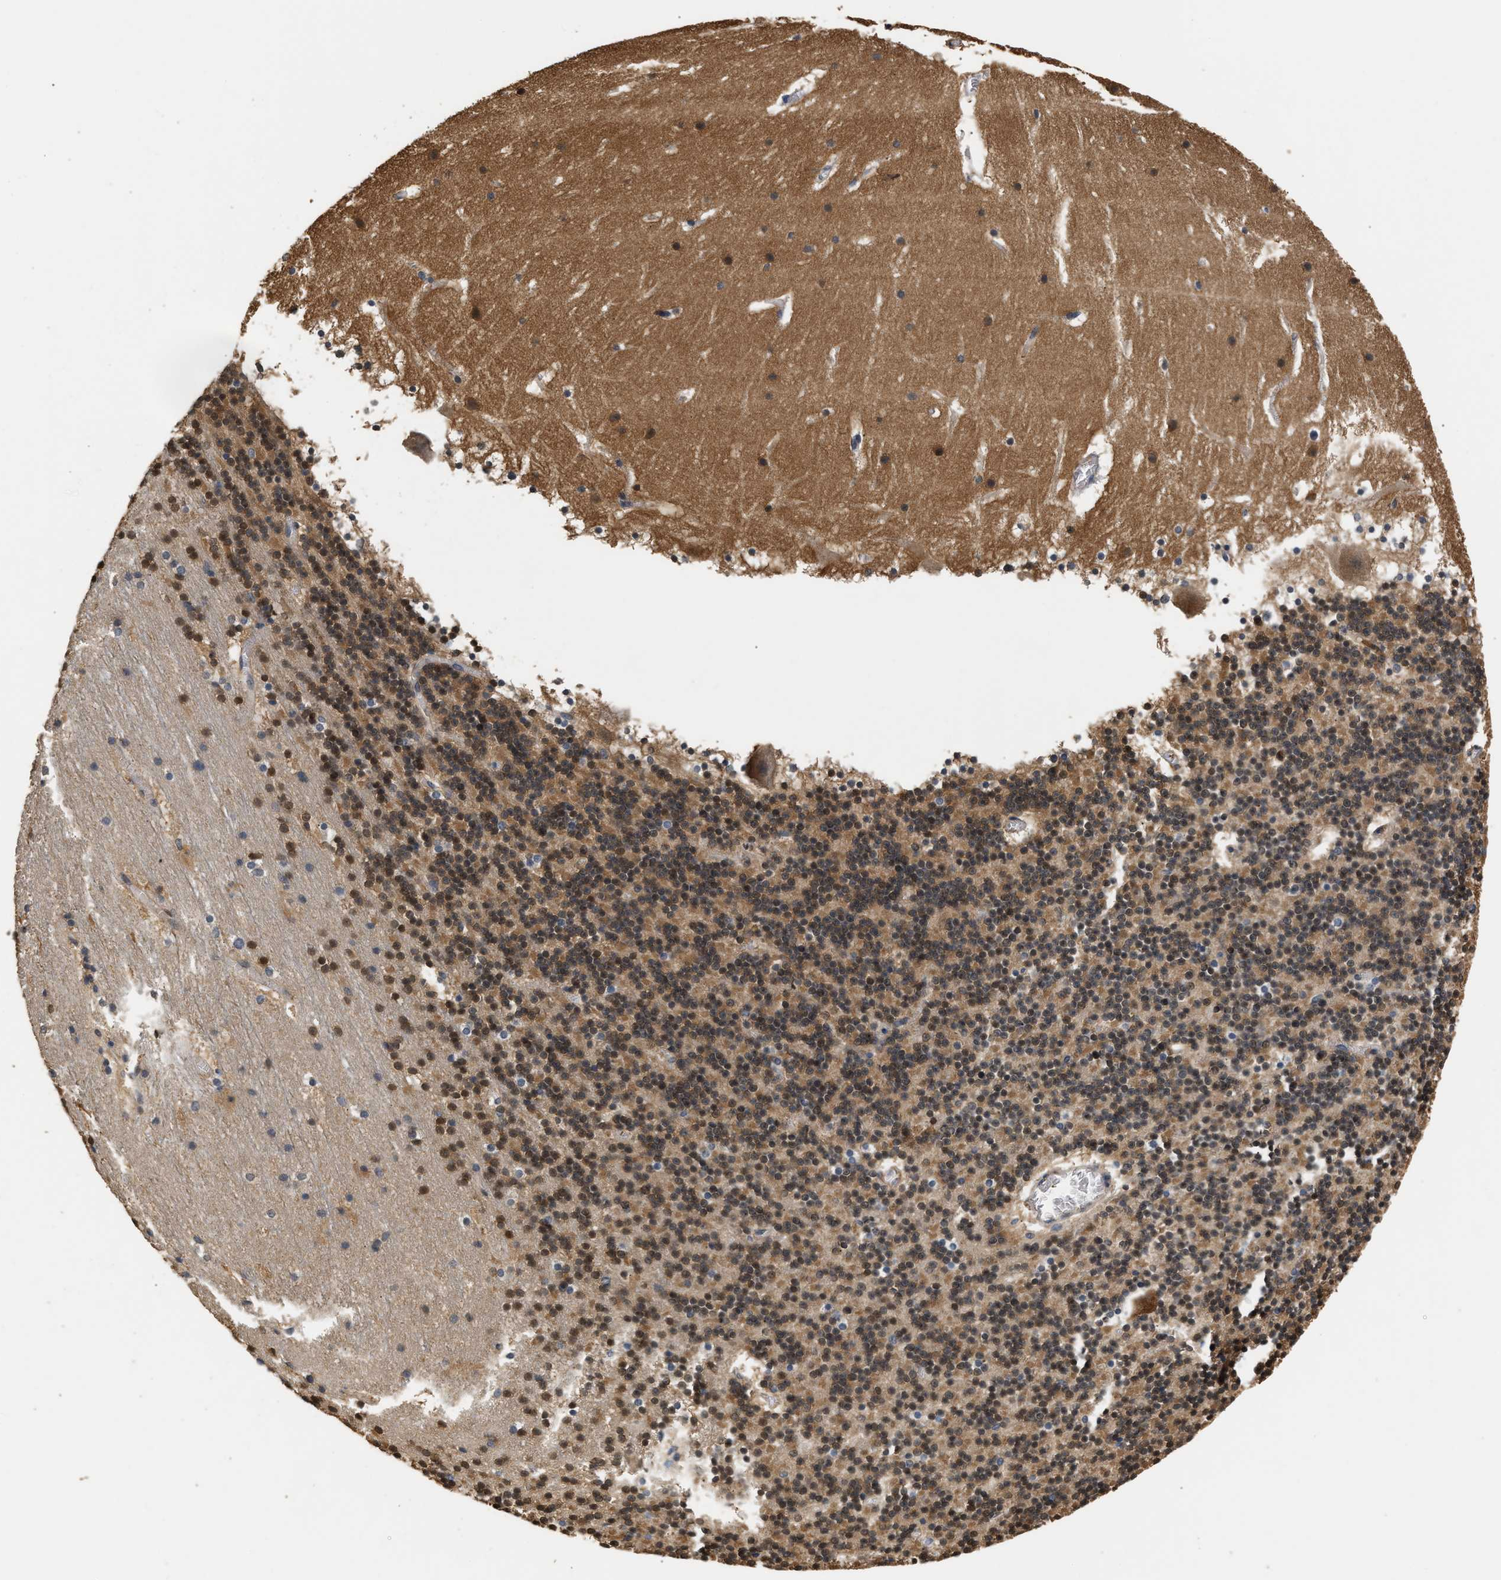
{"staining": {"intensity": "weak", "quantity": ">75%", "location": "cytoplasmic/membranous"}, "tissue": "cerebellum", "cell_type": "Cells in granular layer", "image_type": "normal", "snomed": [{"axis": "morphology", "description": "Normal tissue, NOS"}, {"axis": "topography", "description": "Cerebellum"}], "caption": "Immunohistochemistry of normal cerebellum reveals low levels of weak cytoplasmic/membranous positivity in about >75% of cells in granular layer.", "gene": "GPI", "patient": {"sex": "male", "age": 45}}